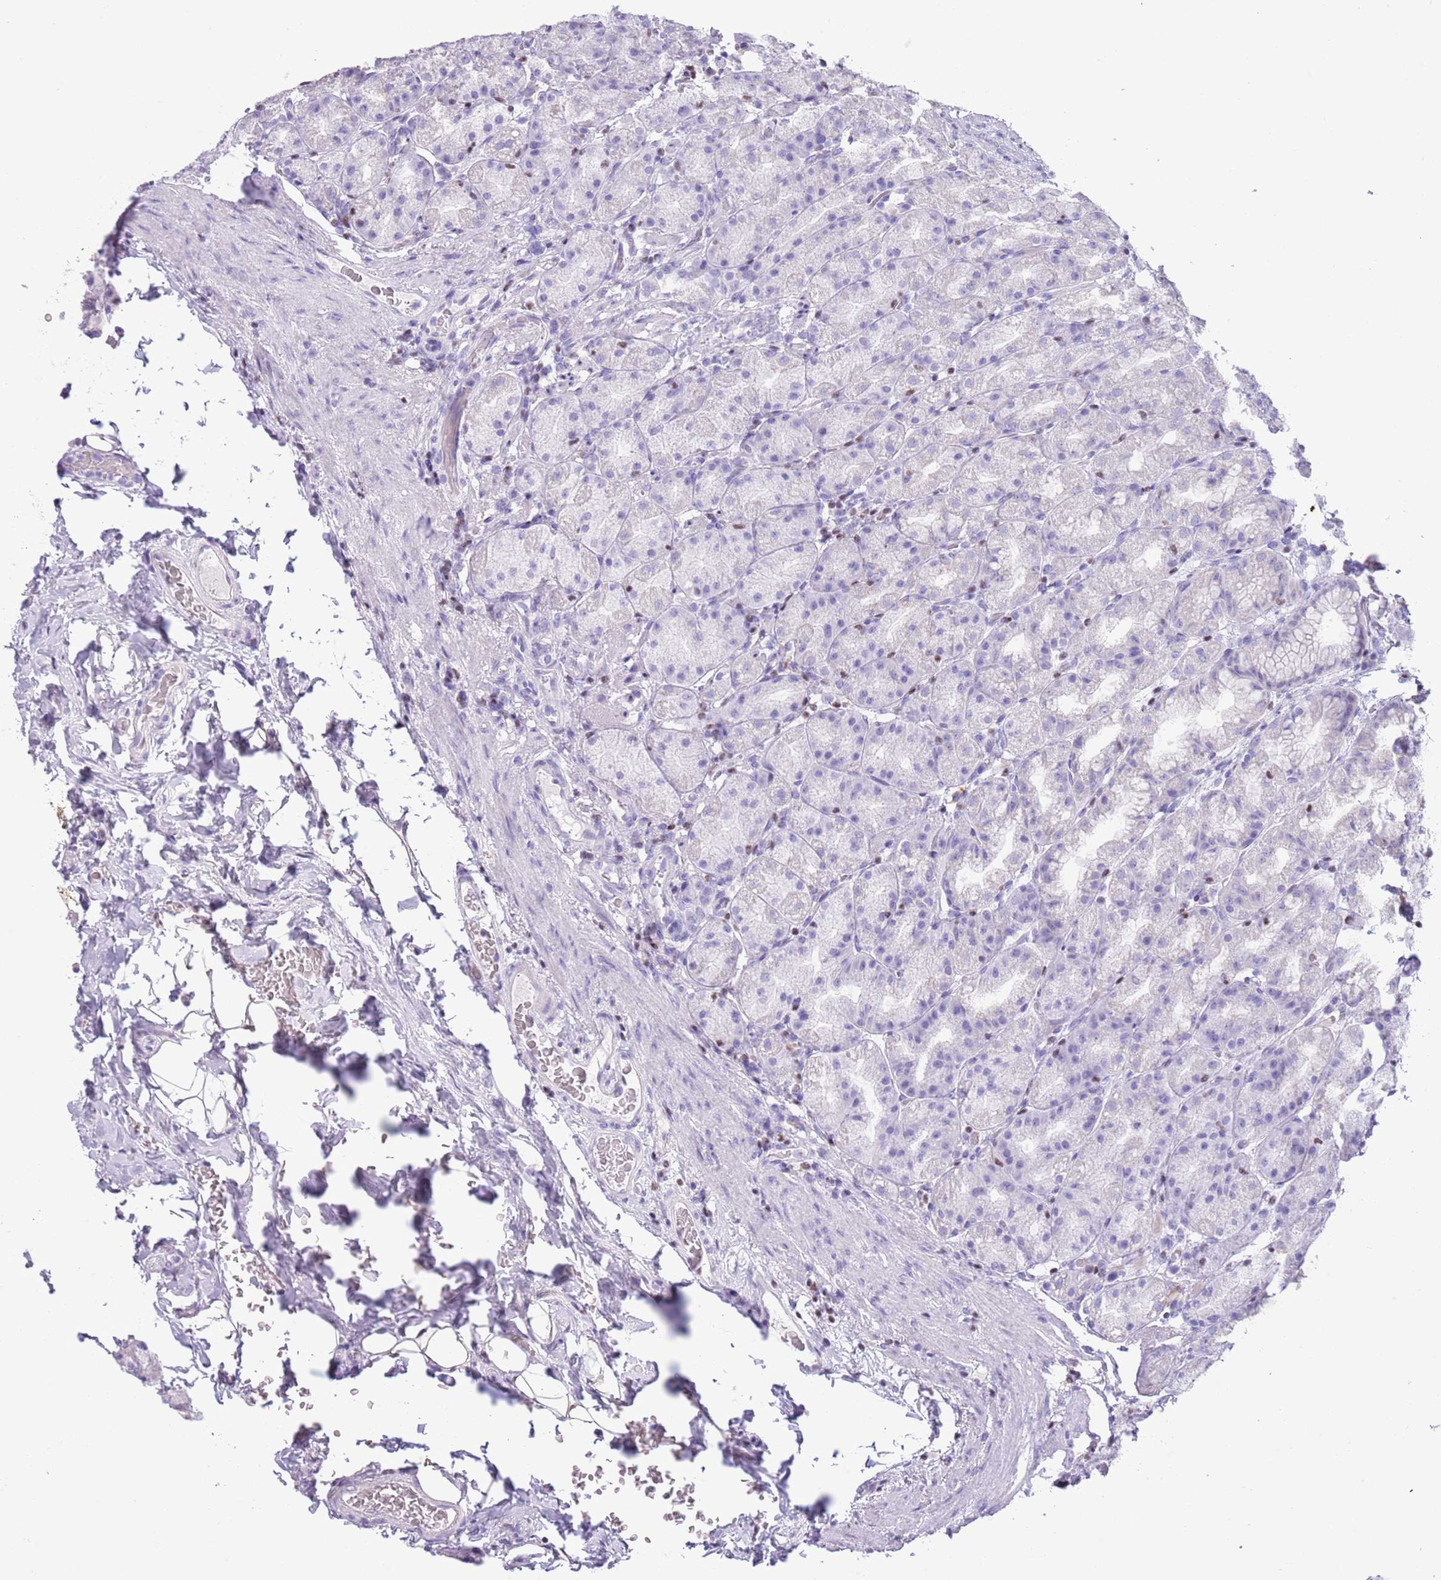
{"staining": {"intensity": "negative", "quantity": "none", "location": "none"}, "tissue": "stomach", "cell_type": "Glandular cells", "image_type": "normal", "snomed": [{"axis": "morphology", "description": "Normal tissue, NOS"}, {"axis": "topography", "description": "Stomach, upper"}, {"axis": "topography", "description": "Stomach"}], "caption": "Benign stomach was stained to show a protein in brown. There is no significant staining in glandular cells.", "gene": "BCL11B", "patient": {"sex": "male", "age": 68}}